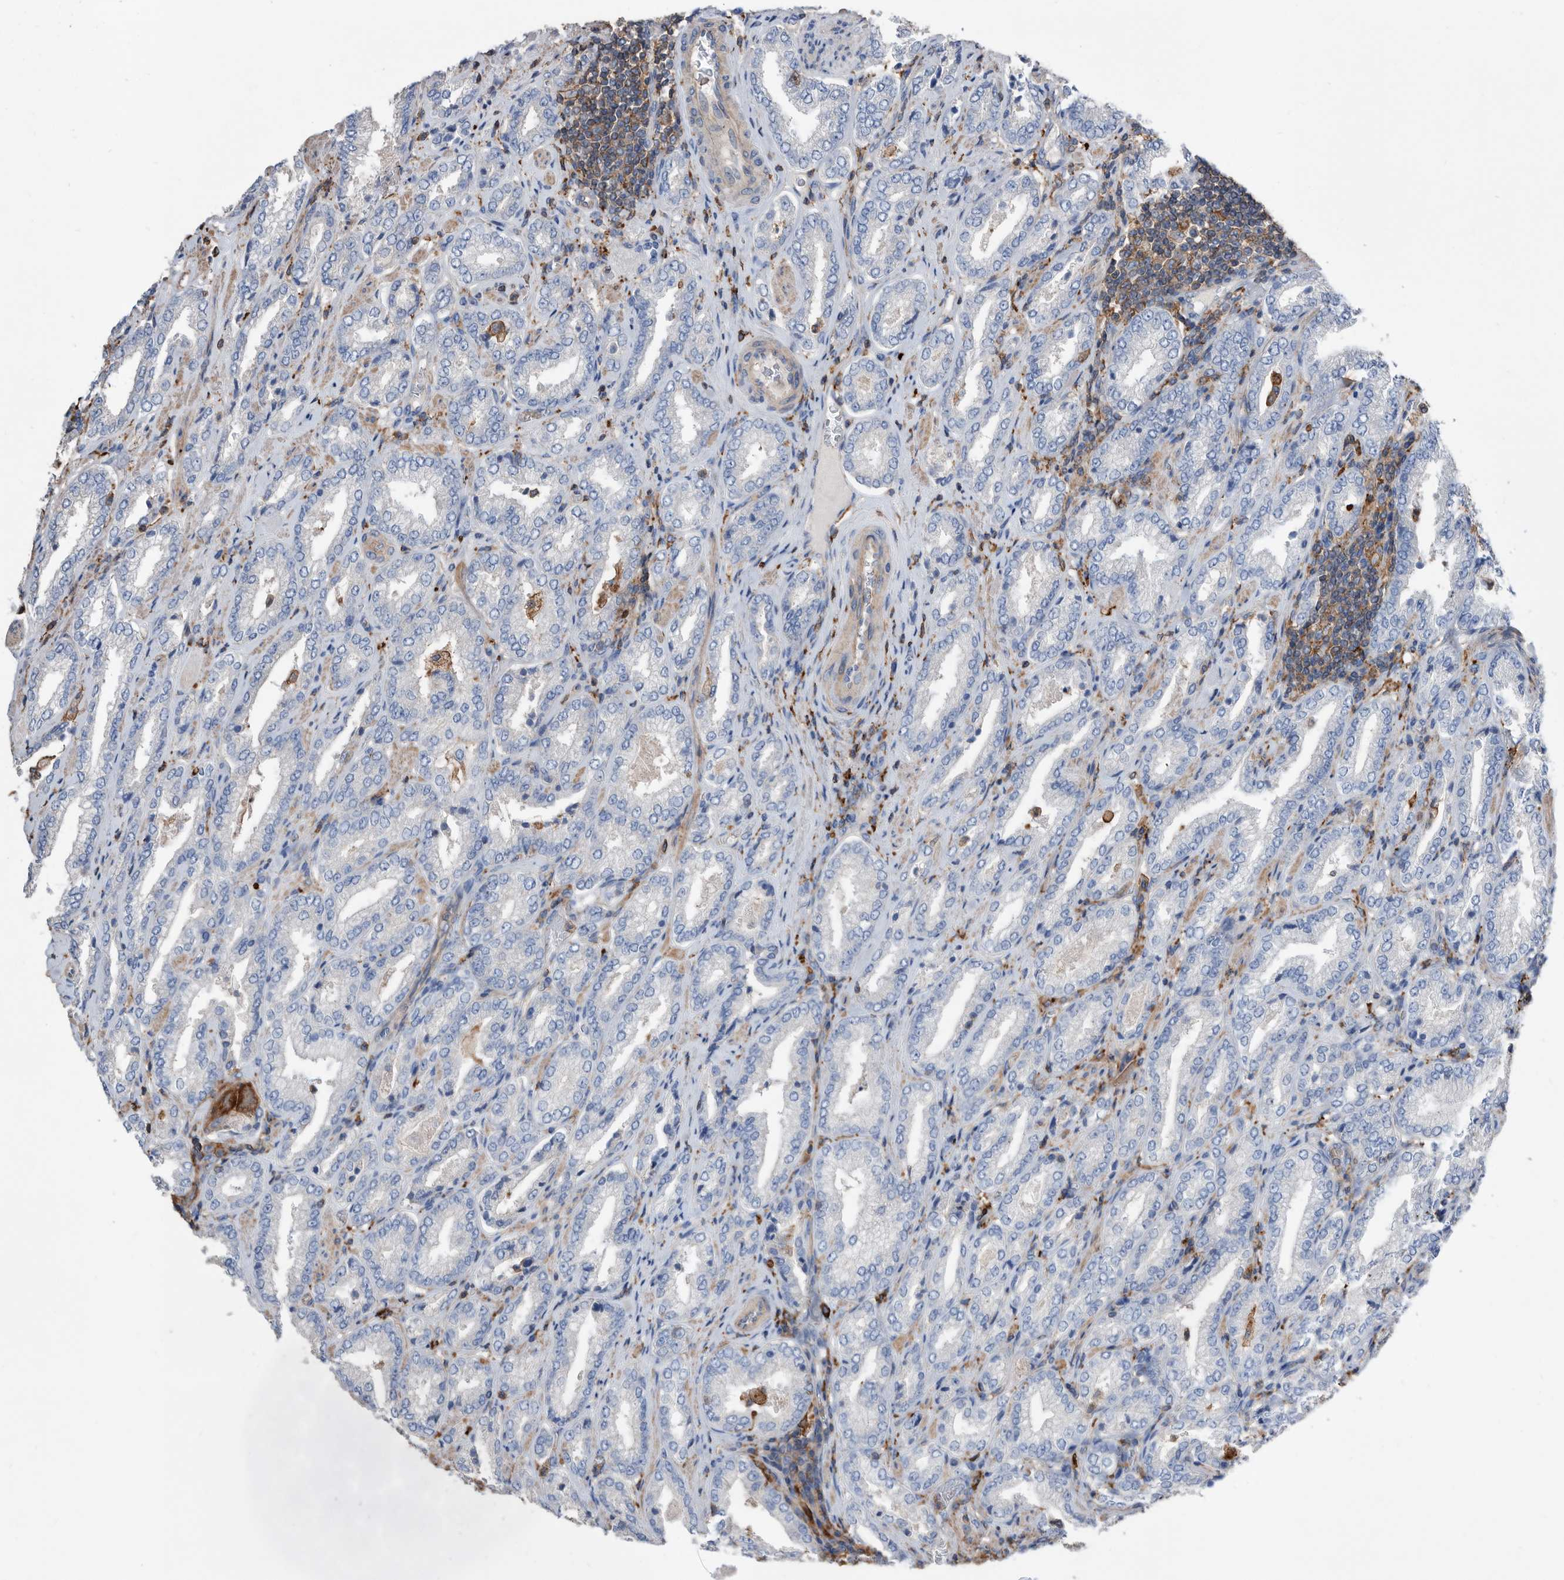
{"staining": {"intensity": "negative", "quantity": "none", "location": "none"}, "tissue": "prostate cancer", "cell_type": "Tumor cells", "image_type": "cancer", "snomed": [{"axis": "morphology", "description": "Adenocarcinoma, Low grade"}, {"axis": "topography", "description": "Prostate"}], "caption": "Tumor cells show no significant expression in prostate cancer (adenocarcinoma (low-grade)).", "gene": "MS4A4A", "patient": {"sex": "male", "age": 62}}